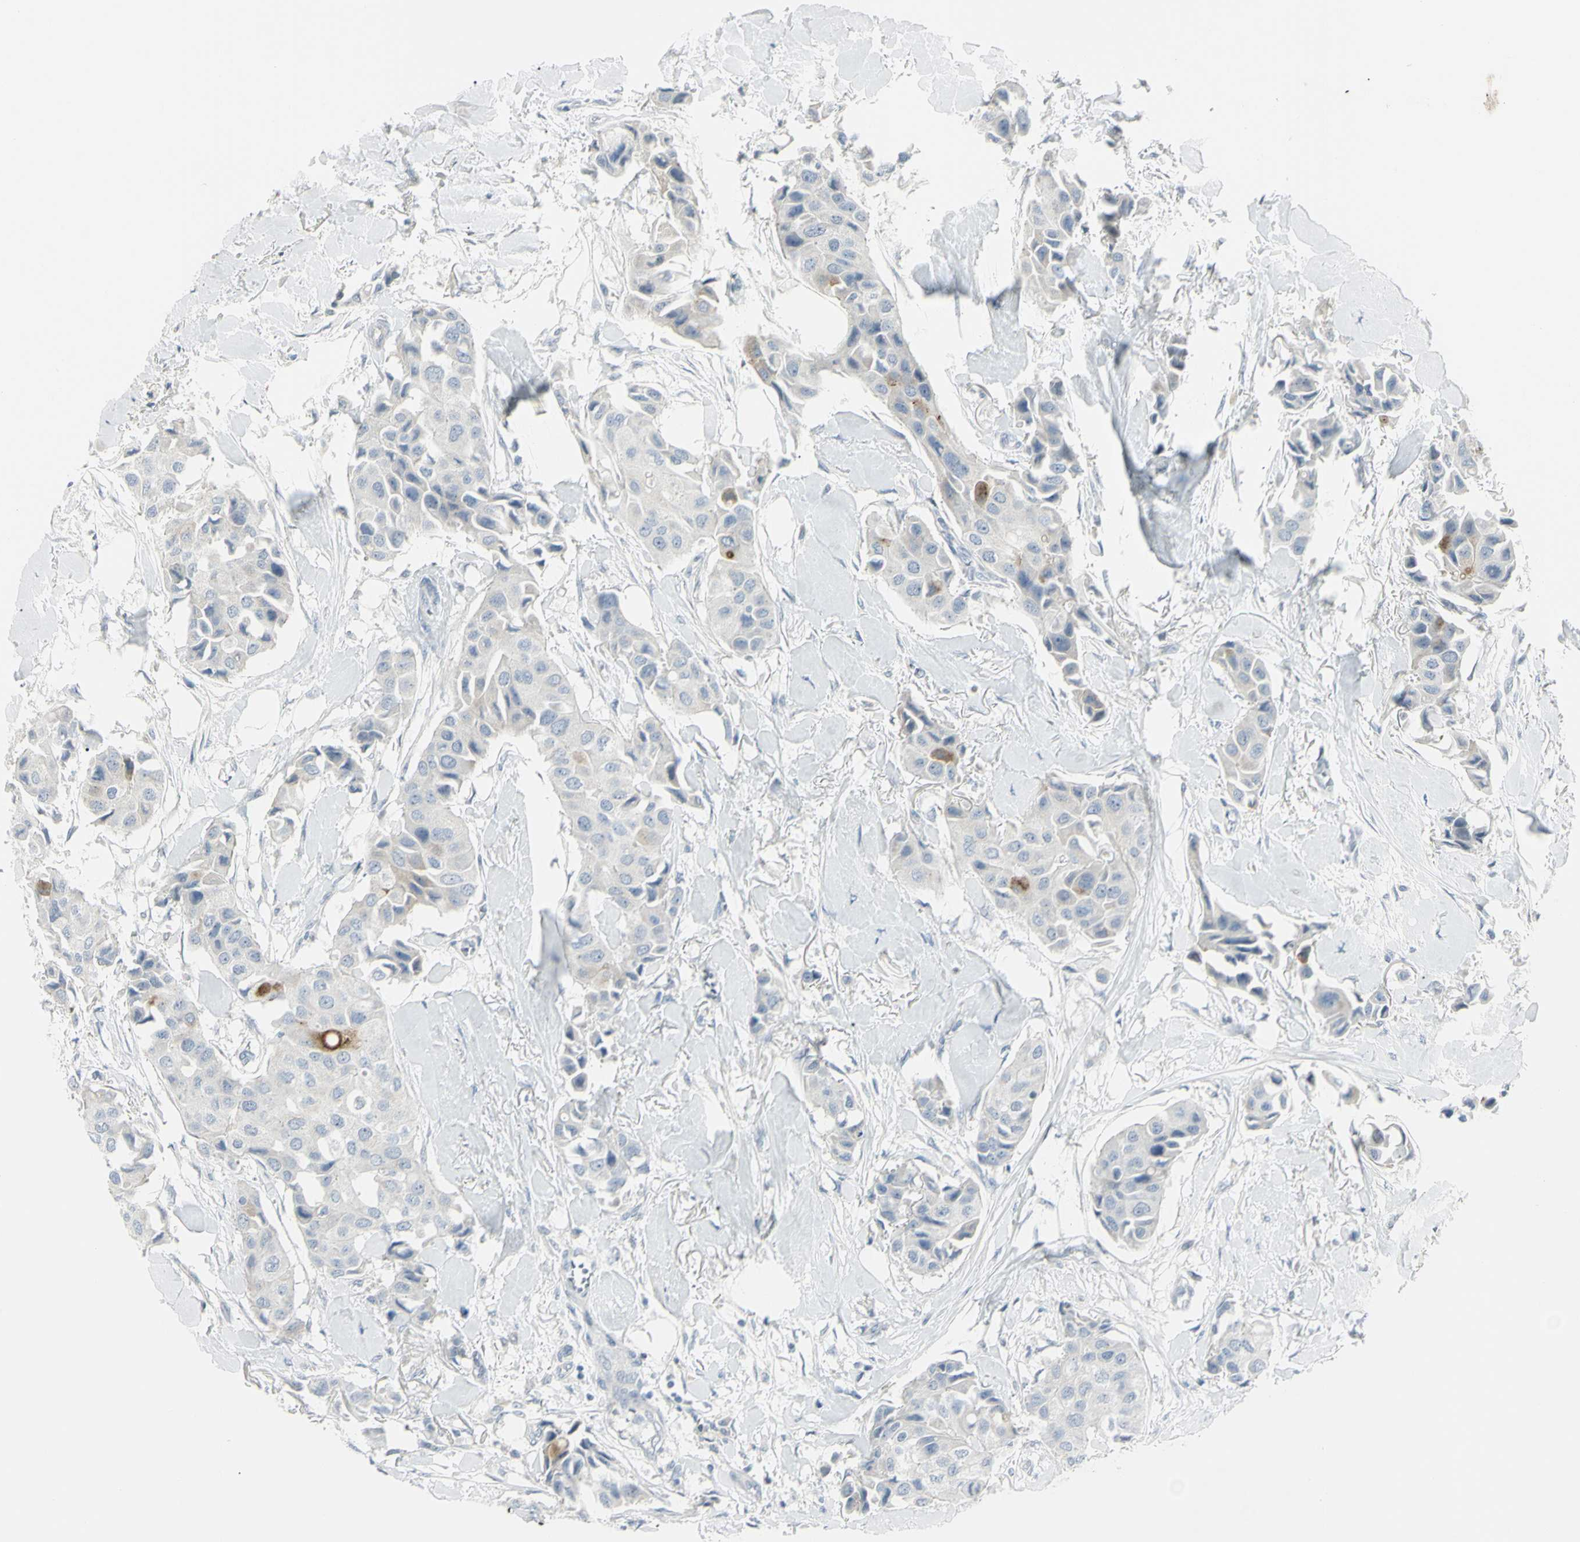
{"staining": {"intensity": "negative", "quantity": "none", "location": "none"}, "tissue": "breast cancer", "cell_type": "Tumor cells", "image_type": "cancer", "snomed": [{"axis": "morphology", "description": "Duct carcinoma"}, {"axis": "topography", "description": "Breast"}], "caption": "An immunohistochemistry (IHC) photomicrograph of breast cancer (infiltrating ductal carcinoma) is shown. There is no staining in tumor cells of breast cancer (infiltrating ductal carcinoma).", "gene": "PIP", "patient": {"sex": "female", "age": 80}}